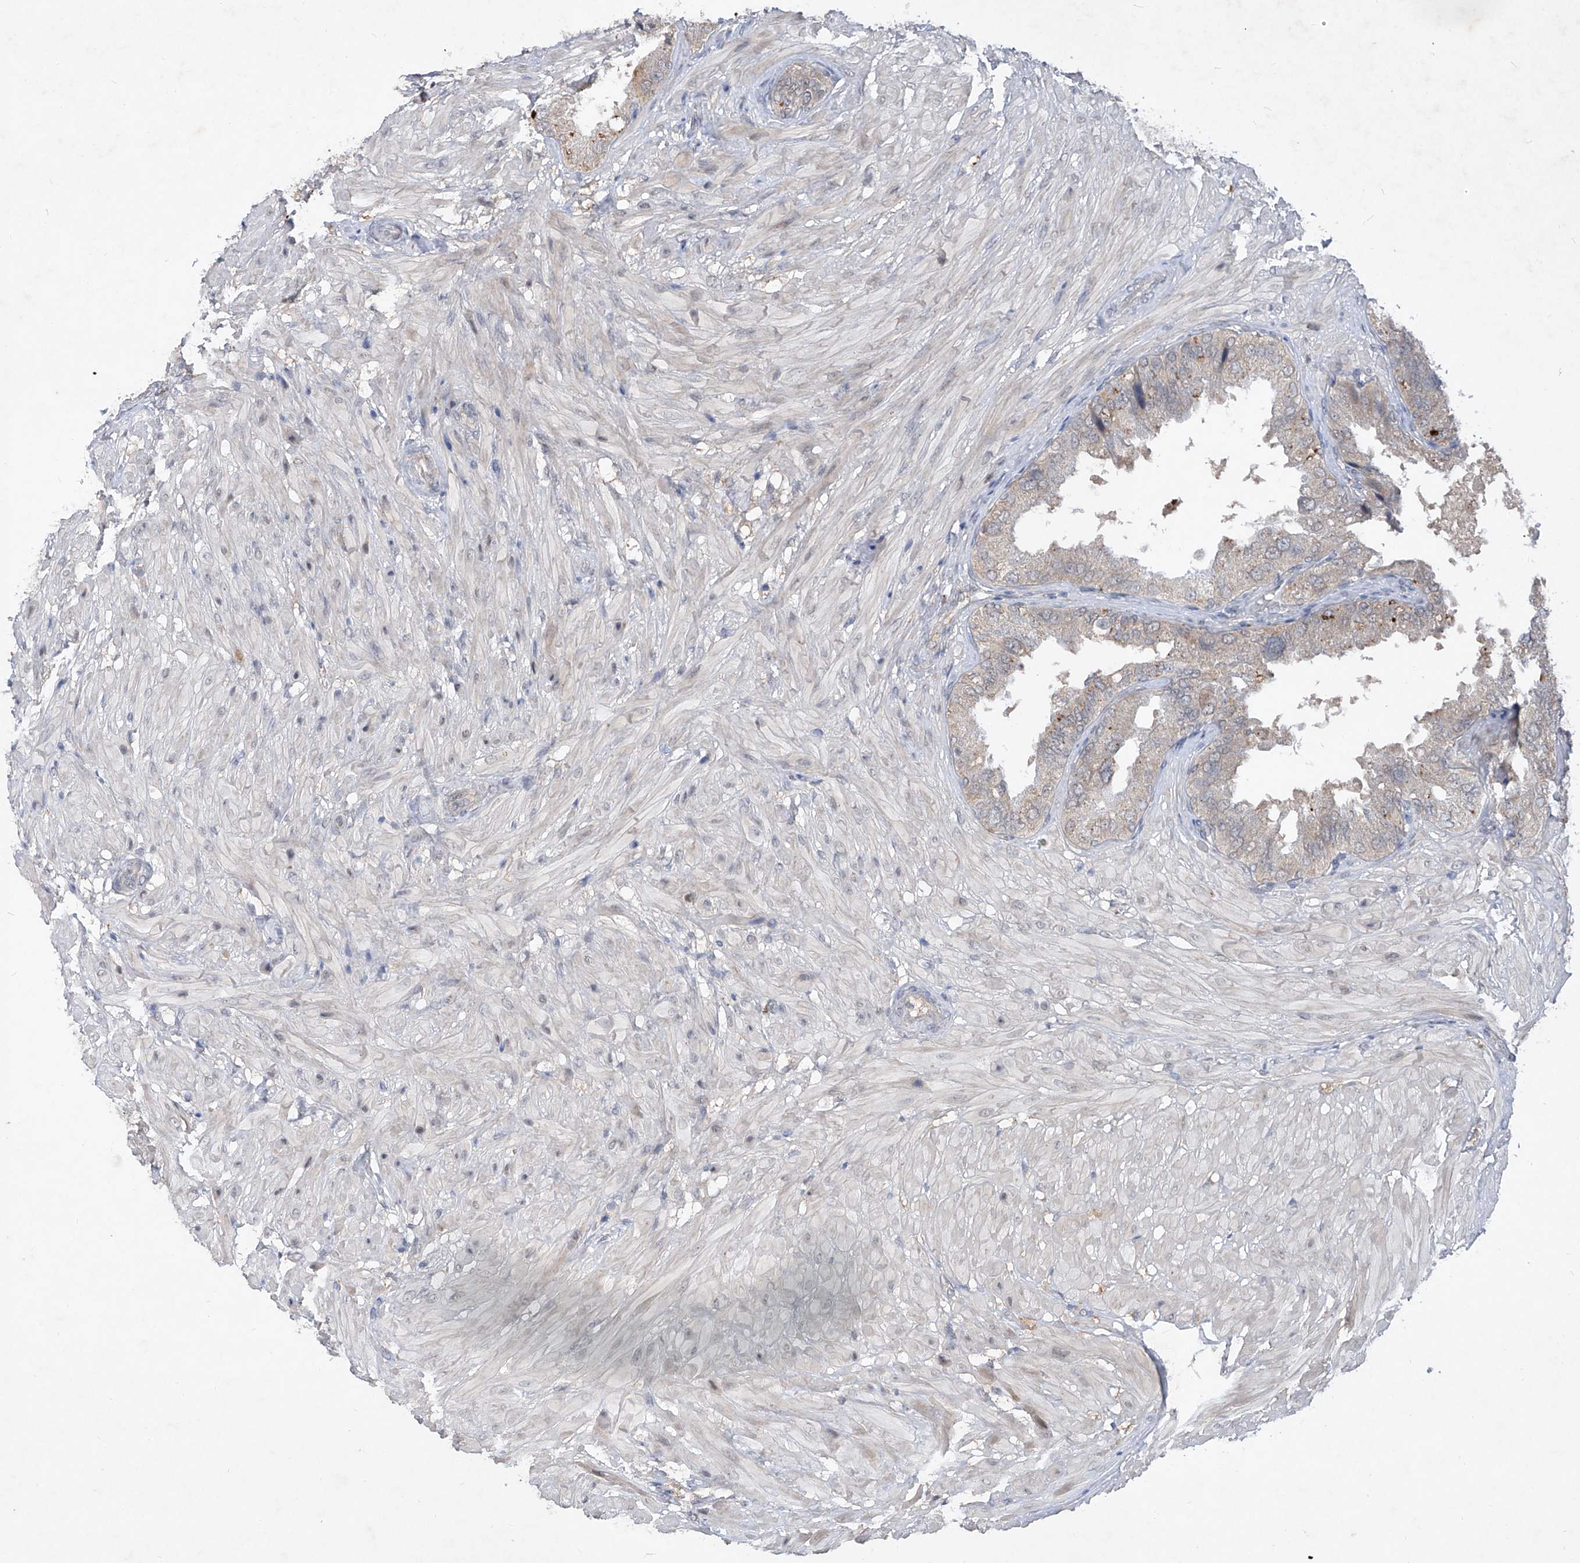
{"staining": {"intensity": "negative", "quantity": "none", "location": "none"}, "tissue": "seminal vesicle", "cell_type": "Glandular cells", "image_type": "normal", "snomed": [{"axis": "morphology", "description": "Normal tissue, NOS"}, {"axis": "topography", "description": "Seminal veicle"}, {"axis": "topography", "description": "Peripheral nerve tissue"}], "caption": "Immunohistochemical staining of normal seminal vesicle displays no significant positivity in glandular cells. (Immunohistochemistry, brightfield microscopy, high magnification).", "gene": "FAM135A", "patient": {"sex": "male", "age": 63}}